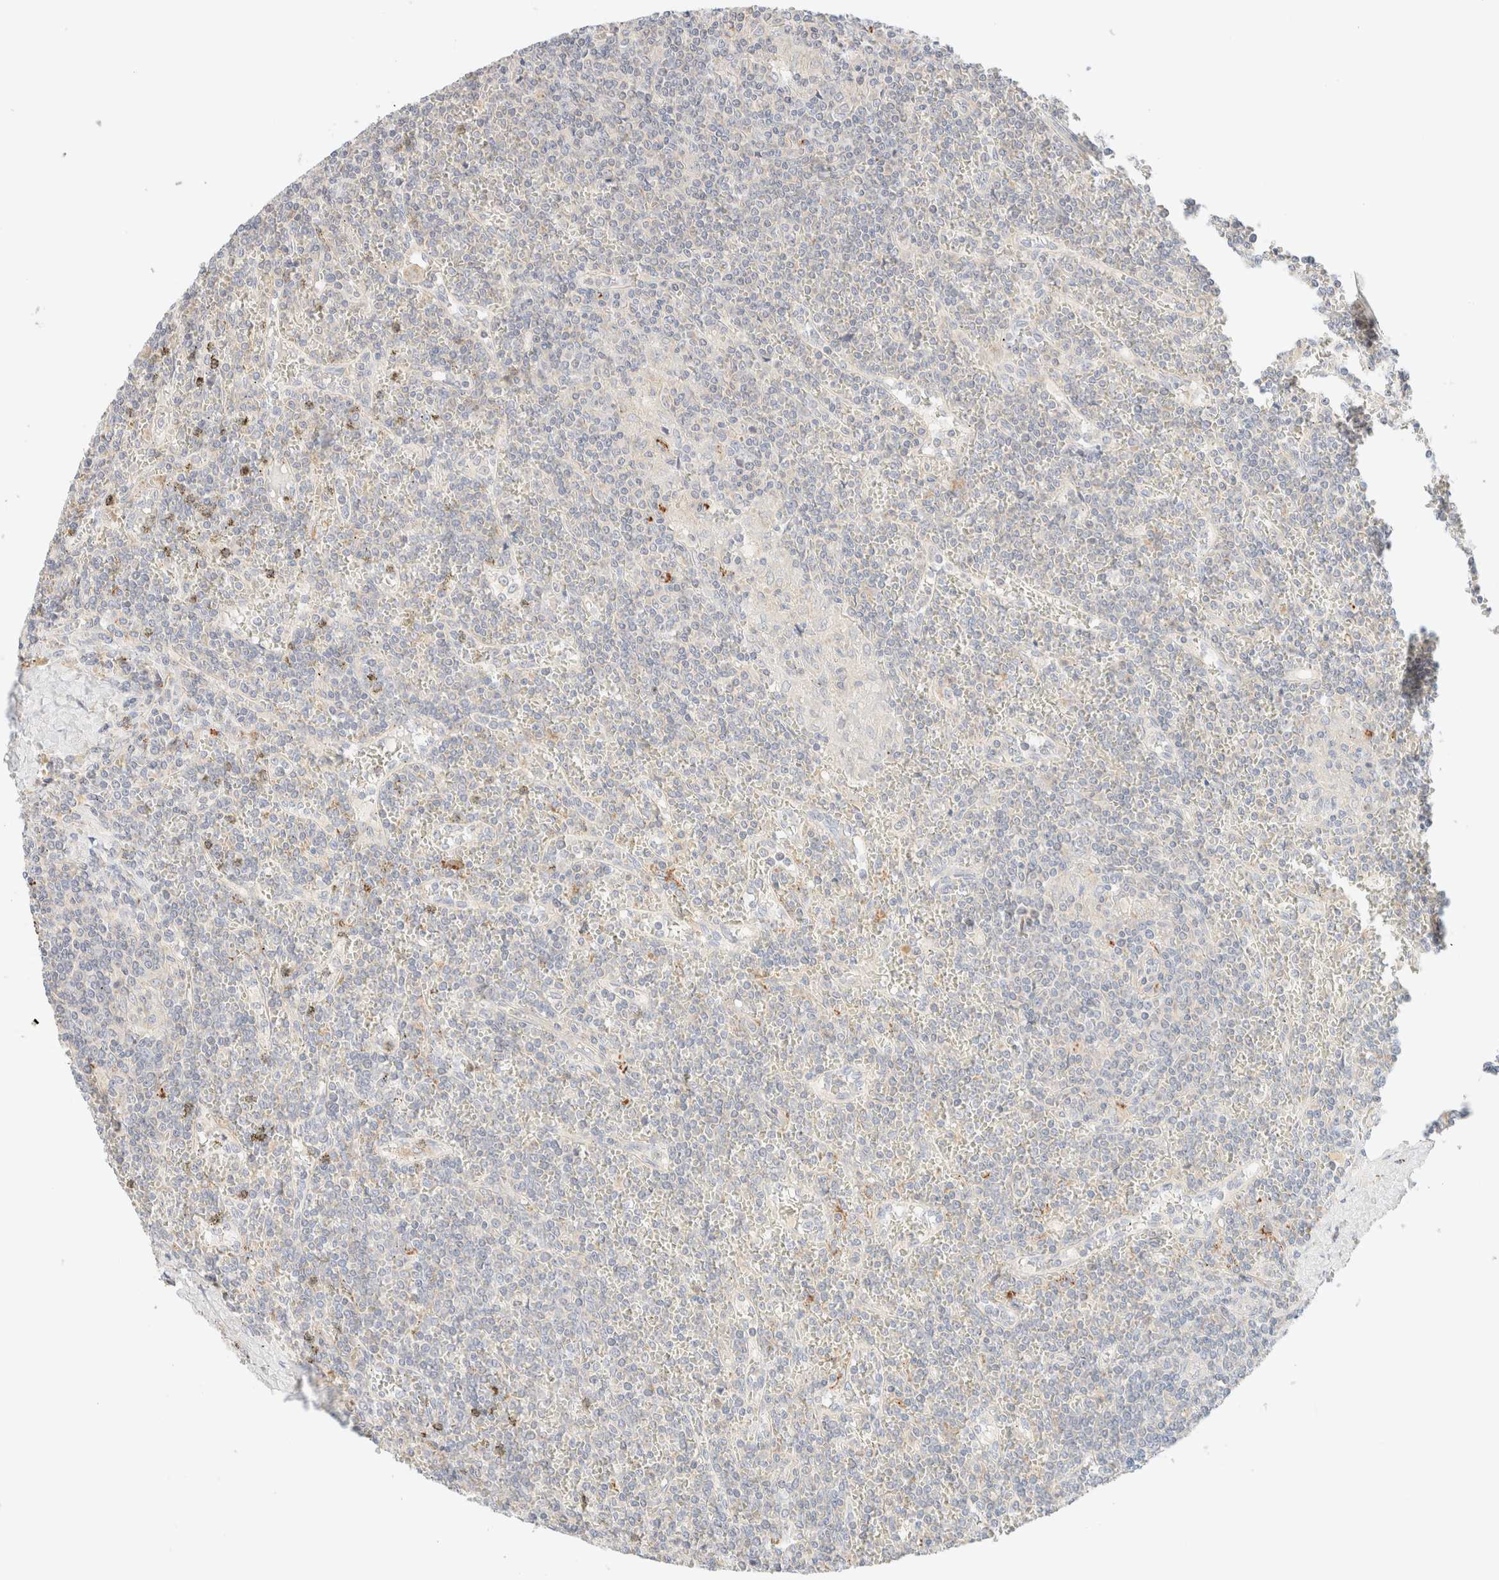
{"staining": {"intensity": "negative", "quantity": "none", "location": "none"}, "tissue": "lymphoma", "cell_type": "Tumor cells", "image_type": "cancer", "snomed": [{"axis": "morphology", "description": "Malignant lymphoma, non-Hodgkin's type, Low grade"}, {"axis": "topography", "description": "Spleen"}], "caption": "Immunohistochemistry (IHC) image of neoplastic tissue: malignant lymphoma, non-Hodgkin's type (low-grade) stained with DAB displays no significant protein staining in tumor cells.", "gene": "SARM1", "patient": {"sex": "female", "age": 19}}